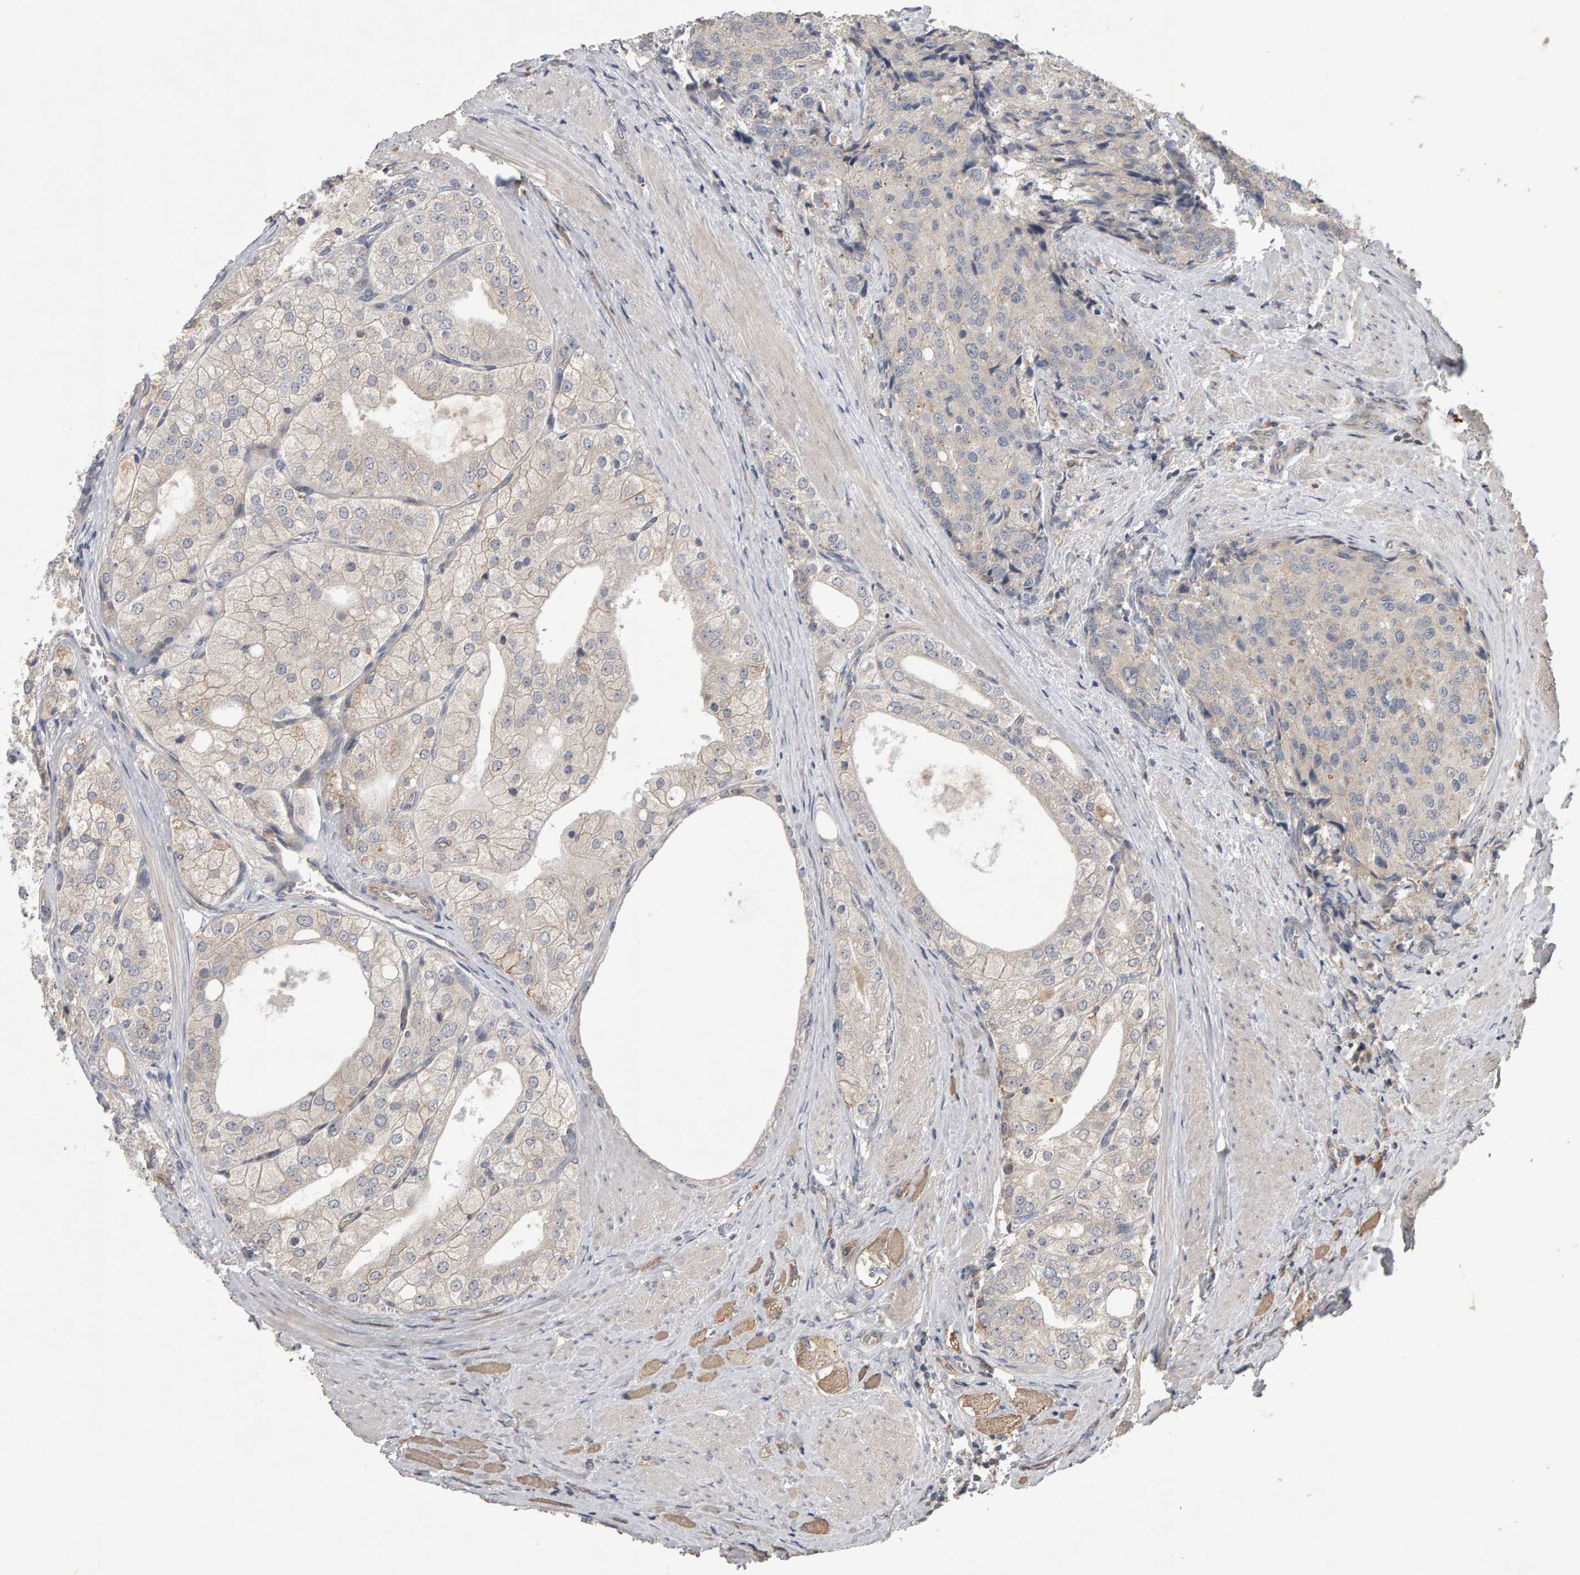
{"staining": {"intensity": "weak", "quantity": "25%-75%", "location": "cytoplasmic/membranous"}, "tissue": "prostate cancer", "cell_type": "Tumor cells", "image_type": "cancer", "snomed": [{"axis": "morphology", "description": "Adenocarcinoma, High grade"}, {"axis": "topography", "description": "Prostate"}], "caption": "High-power microscopy captured an IHC histopathology image of prostate cancer (adenocarcinoma (high-grade)), revealing weak cytoplasmic/membranous expression in about 25%-75% of tumor cells.", "gene": "COASY", "patient": {"sex": "male", "age": 50}}